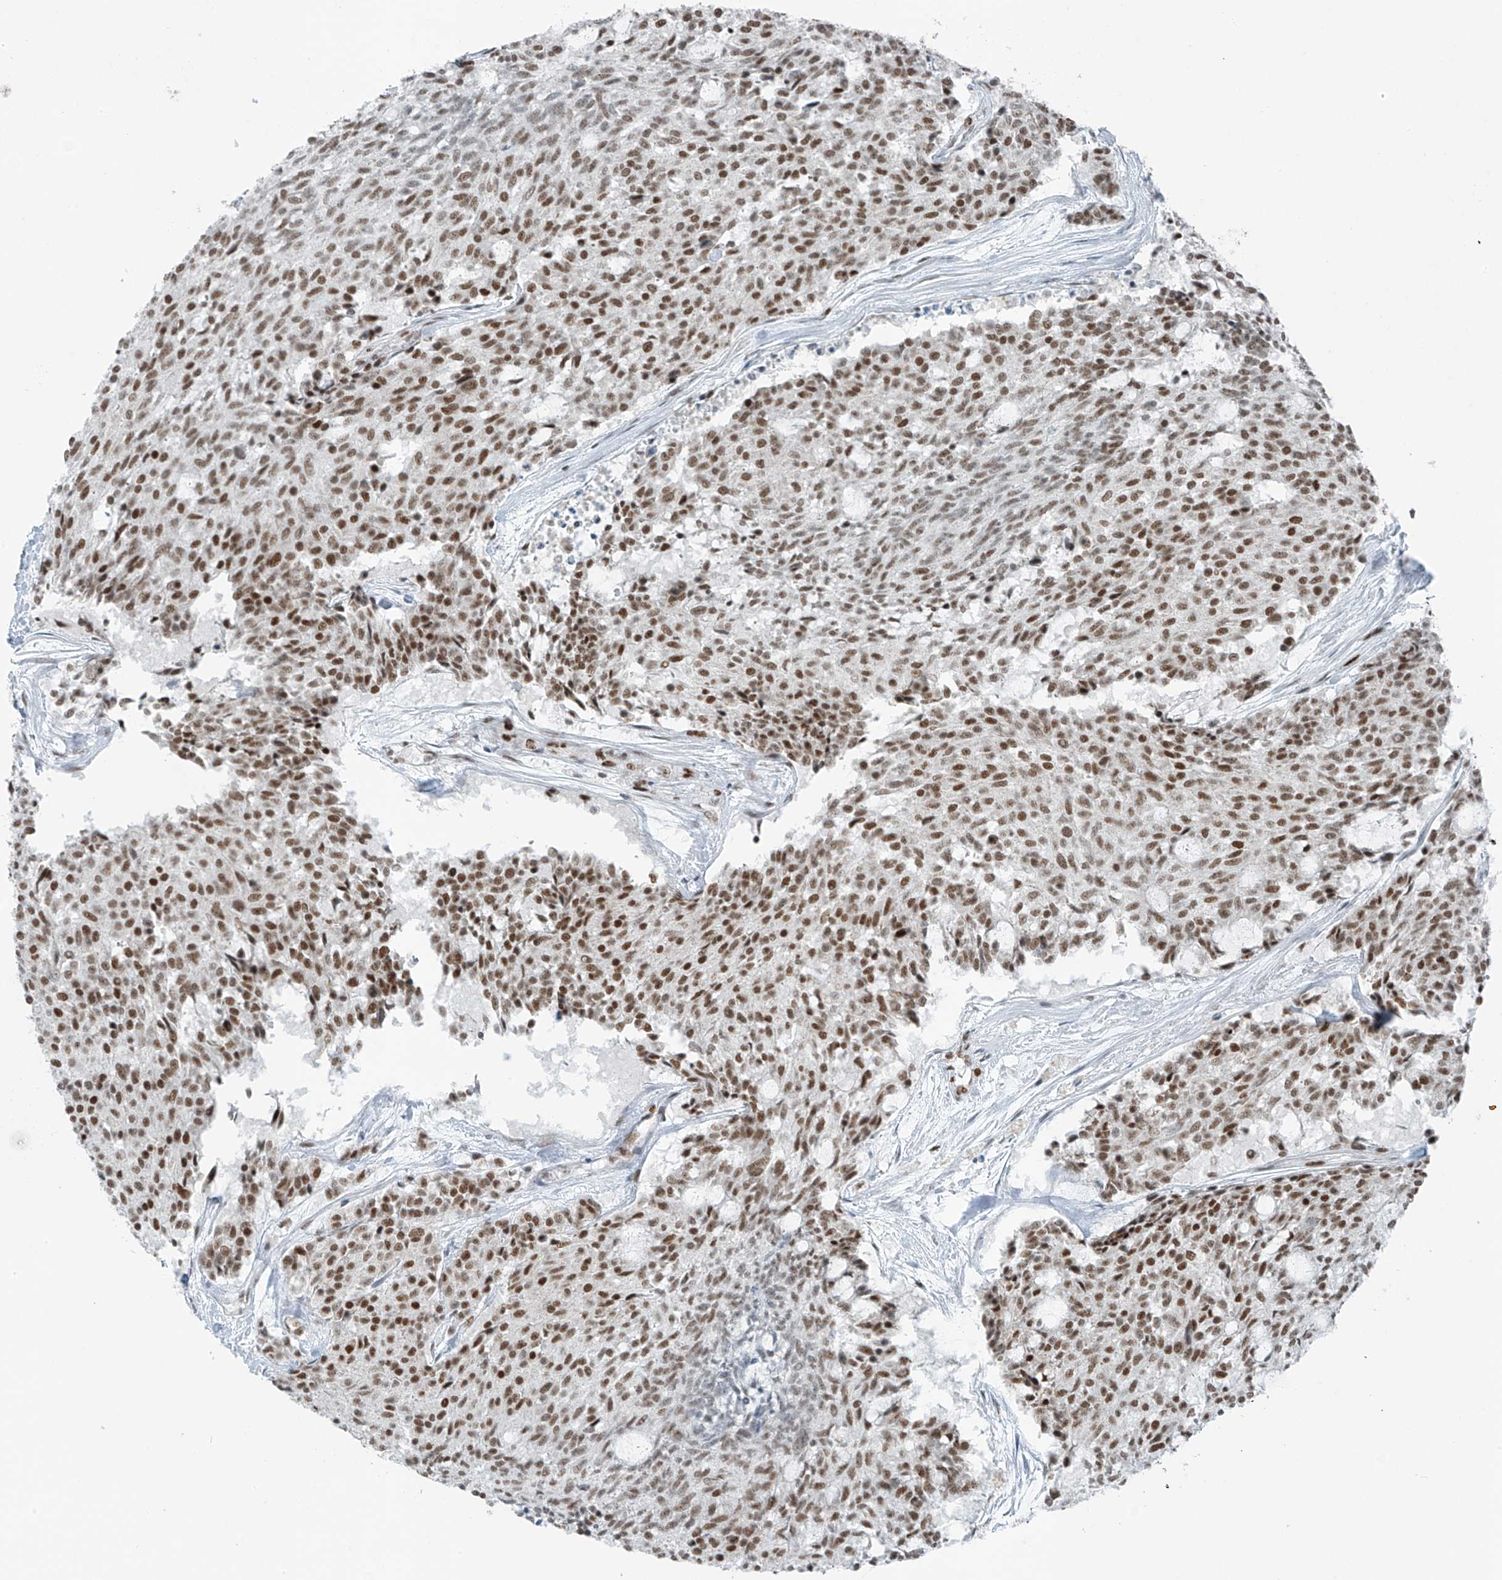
{"staining": {"intensity": "moderate", "quantity": ">75%", "location": "nuclear"}, "tissue": "carcinoid", "cell_type": "Tumor cells", "image_type": "cancer", "snomed": [{"axis": "morphology", "description": "Carcinoid, malignant, NOS"}, {"axis": "topography", "description": "Pancreas"}], "caption": "This histopathology image demonstrates carcinoid stained with IHC to label a protein in brown. The nuclear of tumor cells show moderate positivity for the protein. Nuclei are counter-stained blue.", "gene": "WRNIP1", "patient": {"sex": "female", "age": 54}}